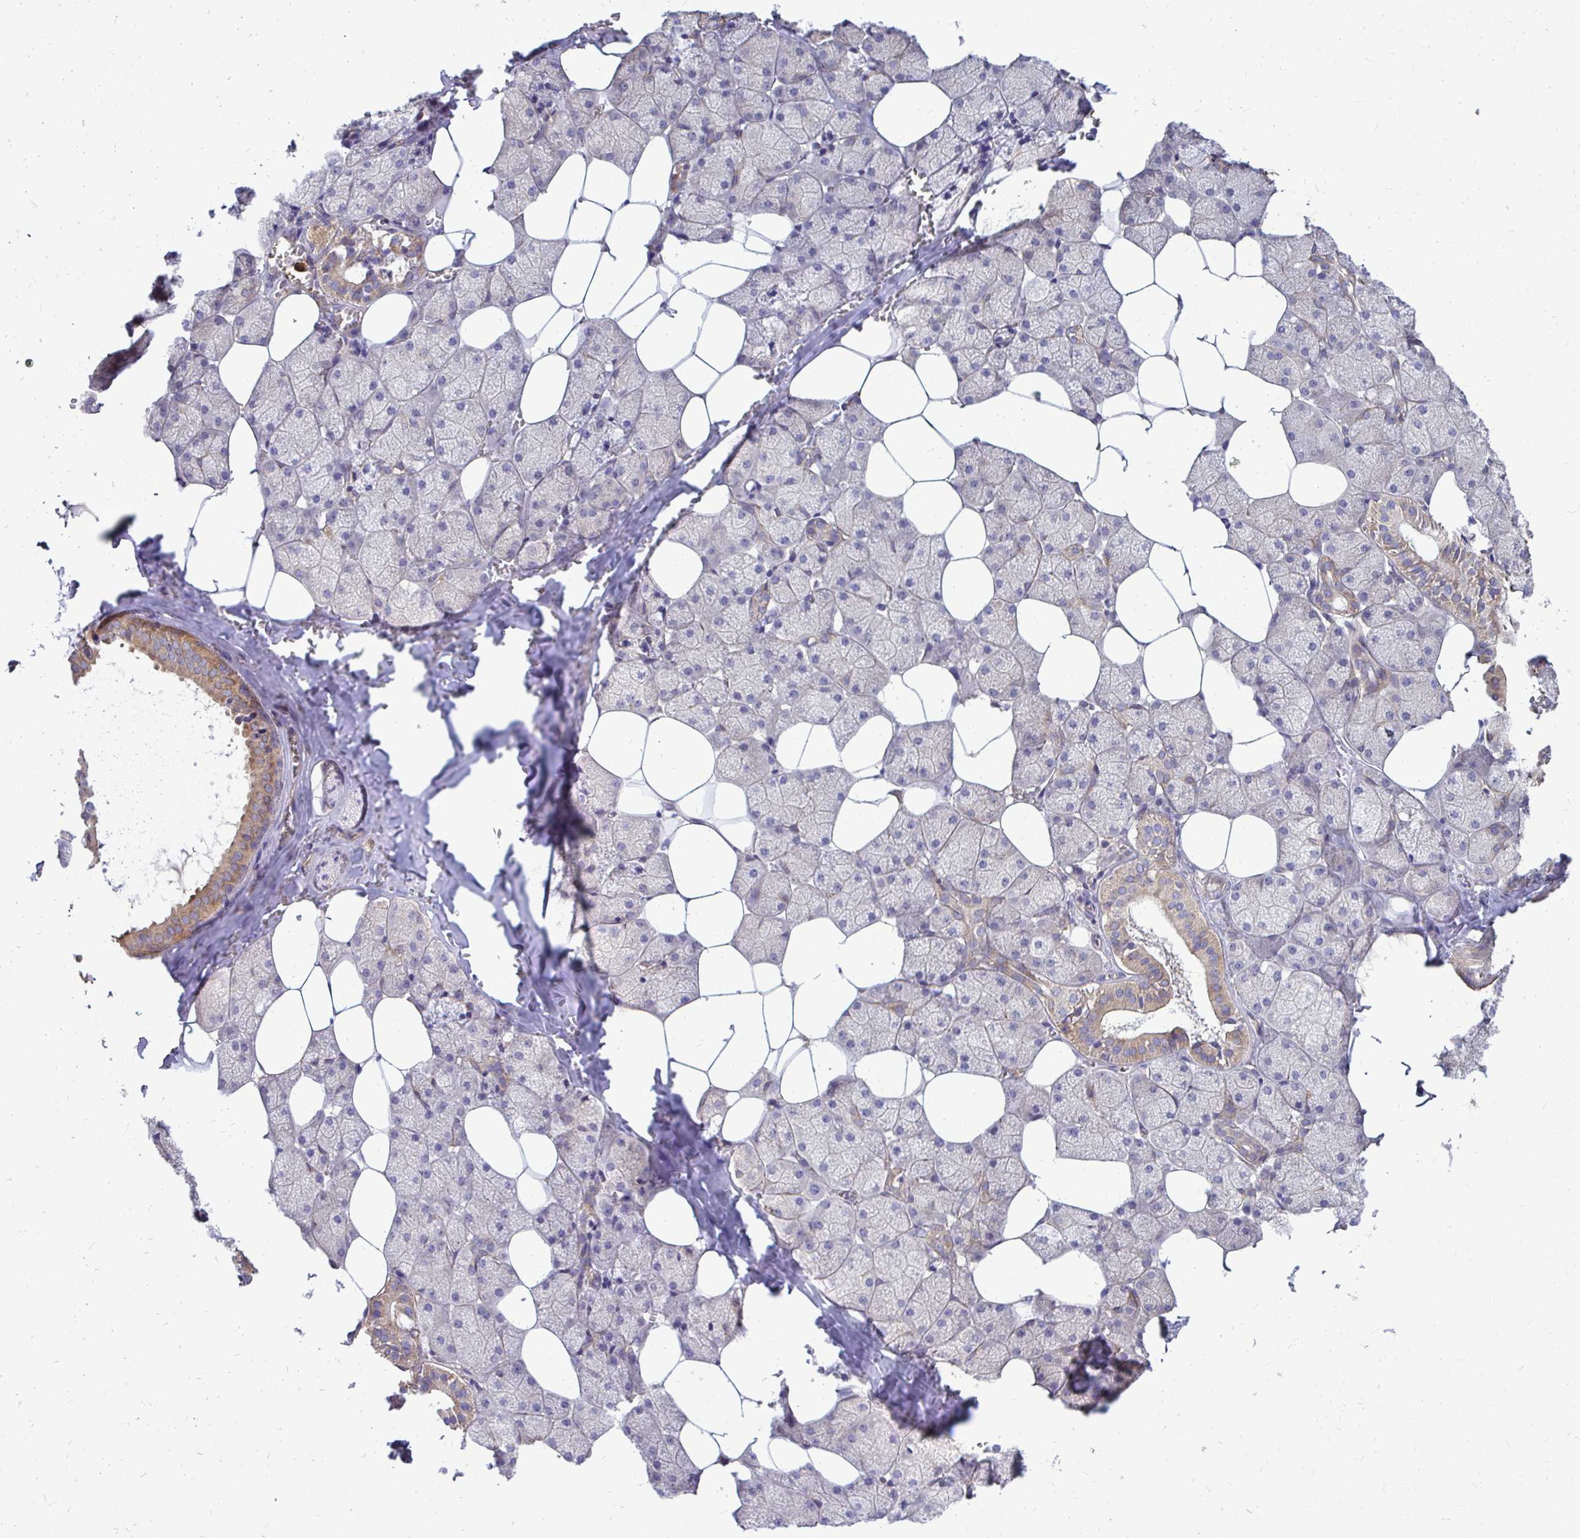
{"staining": {"intensity": "strong", "quantity": "25%-75%", "location": "cytoplasmic/membranous"}, "tissue": "salivary gland", "cell_type": "Glandular cells", "image_type": "normal", "snomed": [{"axis": "morphology", "description": "Normal tissue, NOS"}, {"axis": "topography", "description": "Salivary gland"}, {"axis": "topography", "description": "Peripheral nerve tissue"}], "caption": "Protein analysis of normal salivary gland shows strong cytoplasmic/membranous expression in about 25%-75% of glandular cells. Using DAB (3,3'-diaminobenzidine) (brown) and hematoxylin (blue) stains, captured at high magnification using brightfield microscopy.", "gene": "FMR1", "patient": {"sex": "male", "age": 38}}